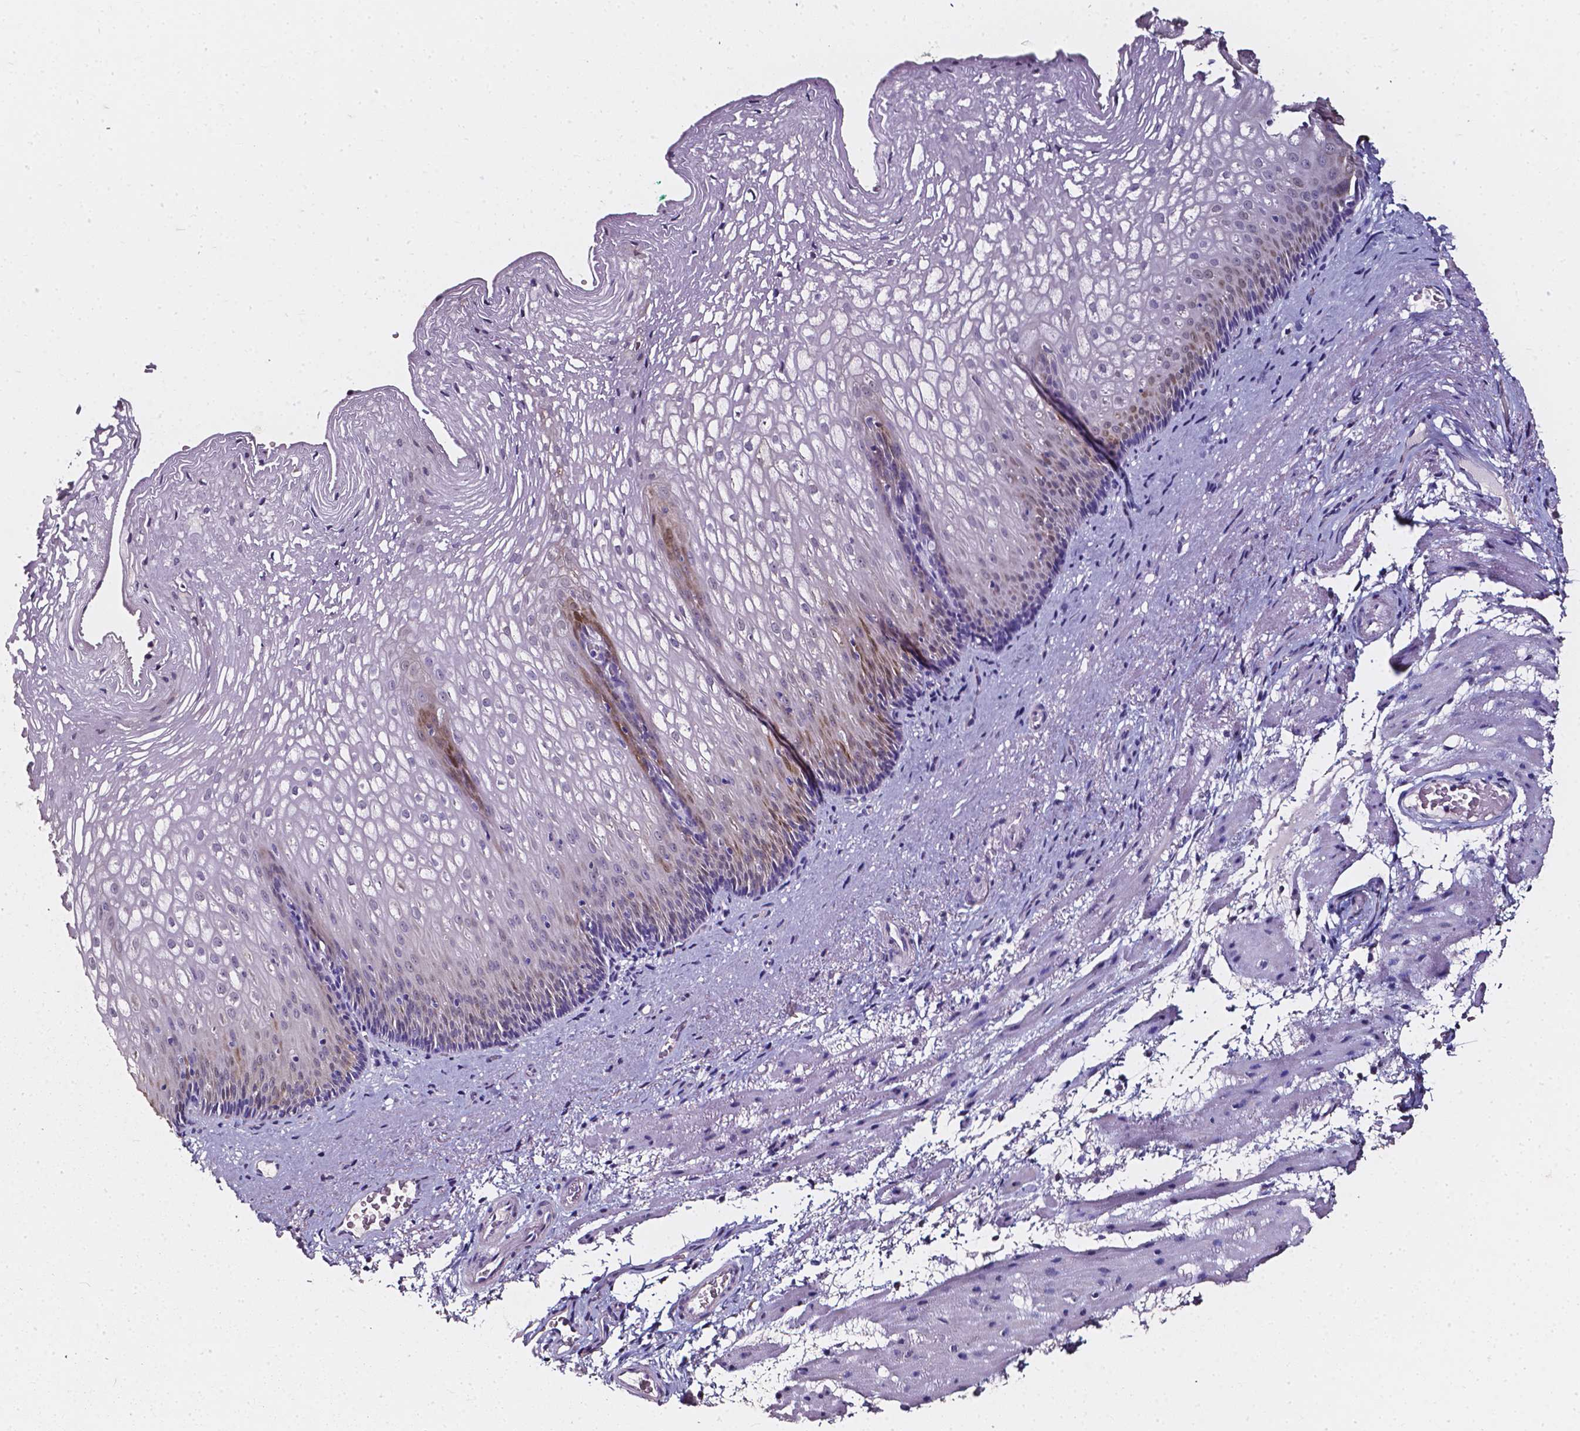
{"staining": {"intensity": "negative", "quantity": "none", "location": "none"}, "tissue": "esophagus", "cell_type": "Squamous epithelial cells", "image_type": "normal", "snomed": [{"axis": "morphology", "description": "Normal tissue, NOS"}, {"axis": "topography", "description": "Esophagus"}], "caption": "The photomicrograph exhibits no staining of squamous epithelial cells in benign esophagus.", "gene": "AKR1B10", "patient": {"sex": "male", "age": 76}}